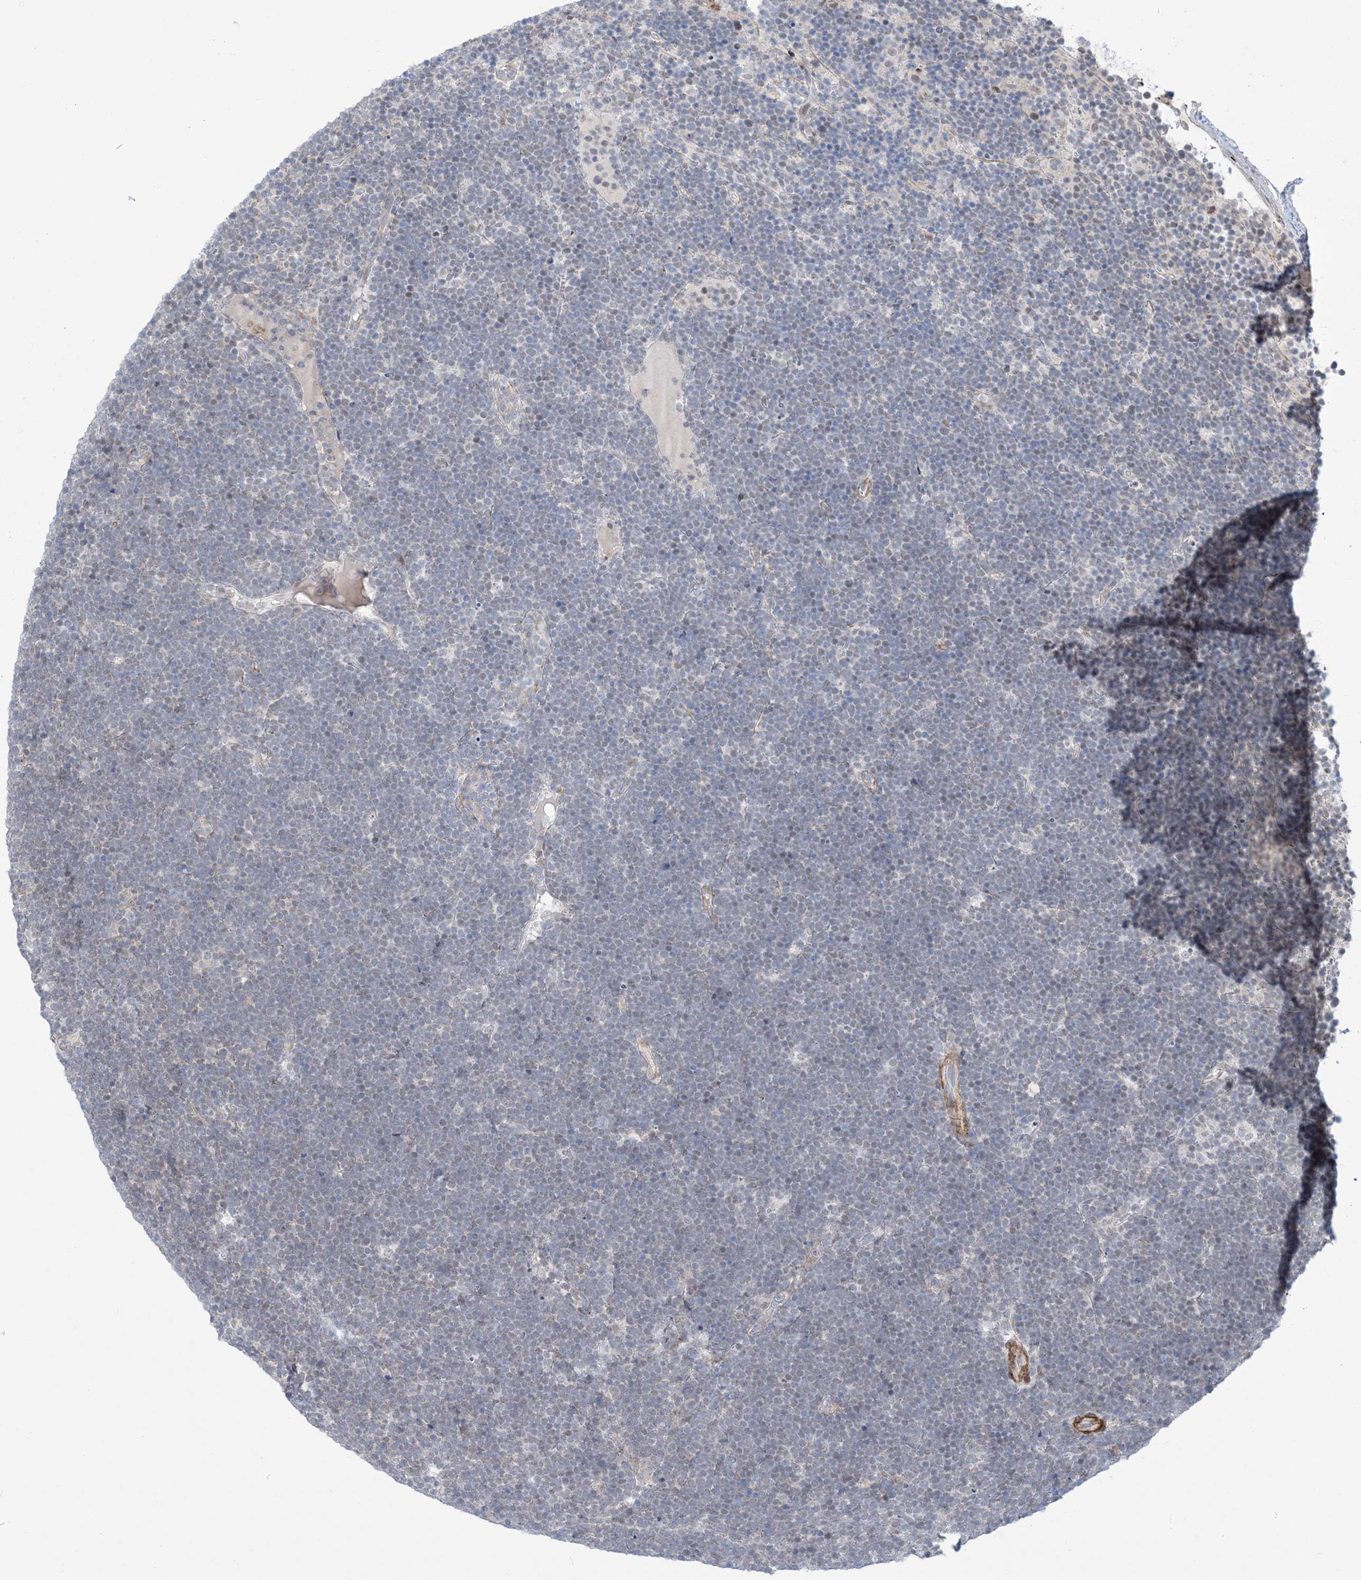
{"staining": {"intensity": "negative", "quantity": "none", "location": "none"}, "tissue": "lymphoma", "cell_type": "Tumor cells", "image_type": "cancer", "snomed": [{"axis": "morphology", "description": "Malignant lymphoma, non-Hodgkin's type, High grade"}, {"axis": "topography", "description": "Lymph node"}], "caption": "The photomicrograph reveals no staining of tumor cells in lymphoma.", "gene": "ZNF8", "patient": {"sex": "male", "age": 13}}